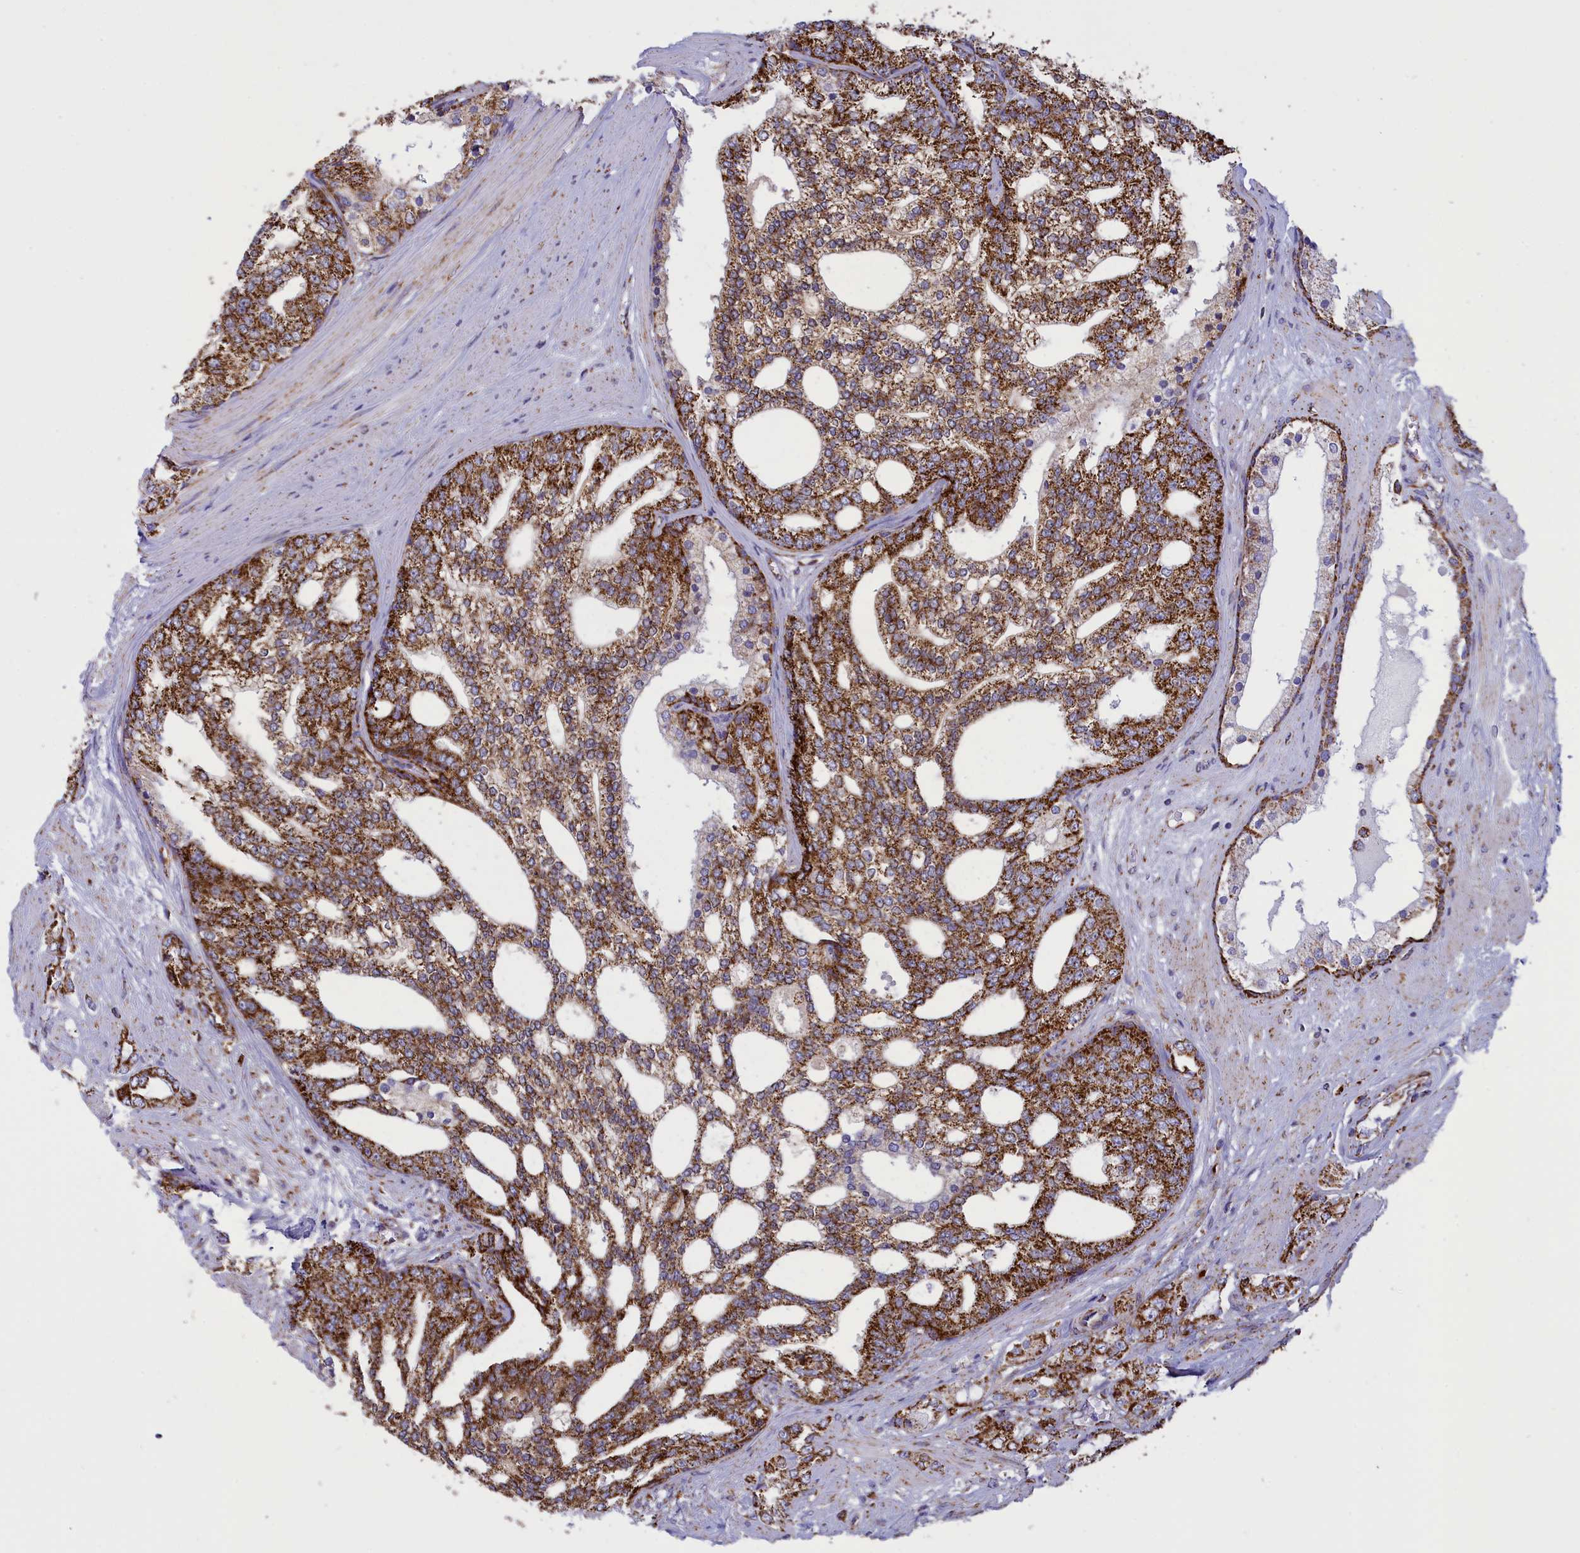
{"staining": {"intensity": "strong", "quantity": ">75%", "location": "cytoplasmic/membranous"}, "tissue": "prostate cancer", "cell_type": "Tumor cells", "image_type": "cancer", "snomed": [{"axis": "morphology", "description": "Adenocarcinoma, High grade"}, {"axis": "topography", "description": "Prostate"}], "caption": "Prostate high-grade adenocarcinoma stained for a protein exhibits strong cytoplasmic/membranous positivity in tumor cells.", "gene": "ISOC2", "patient": {"sex": "male", "age": 64}}